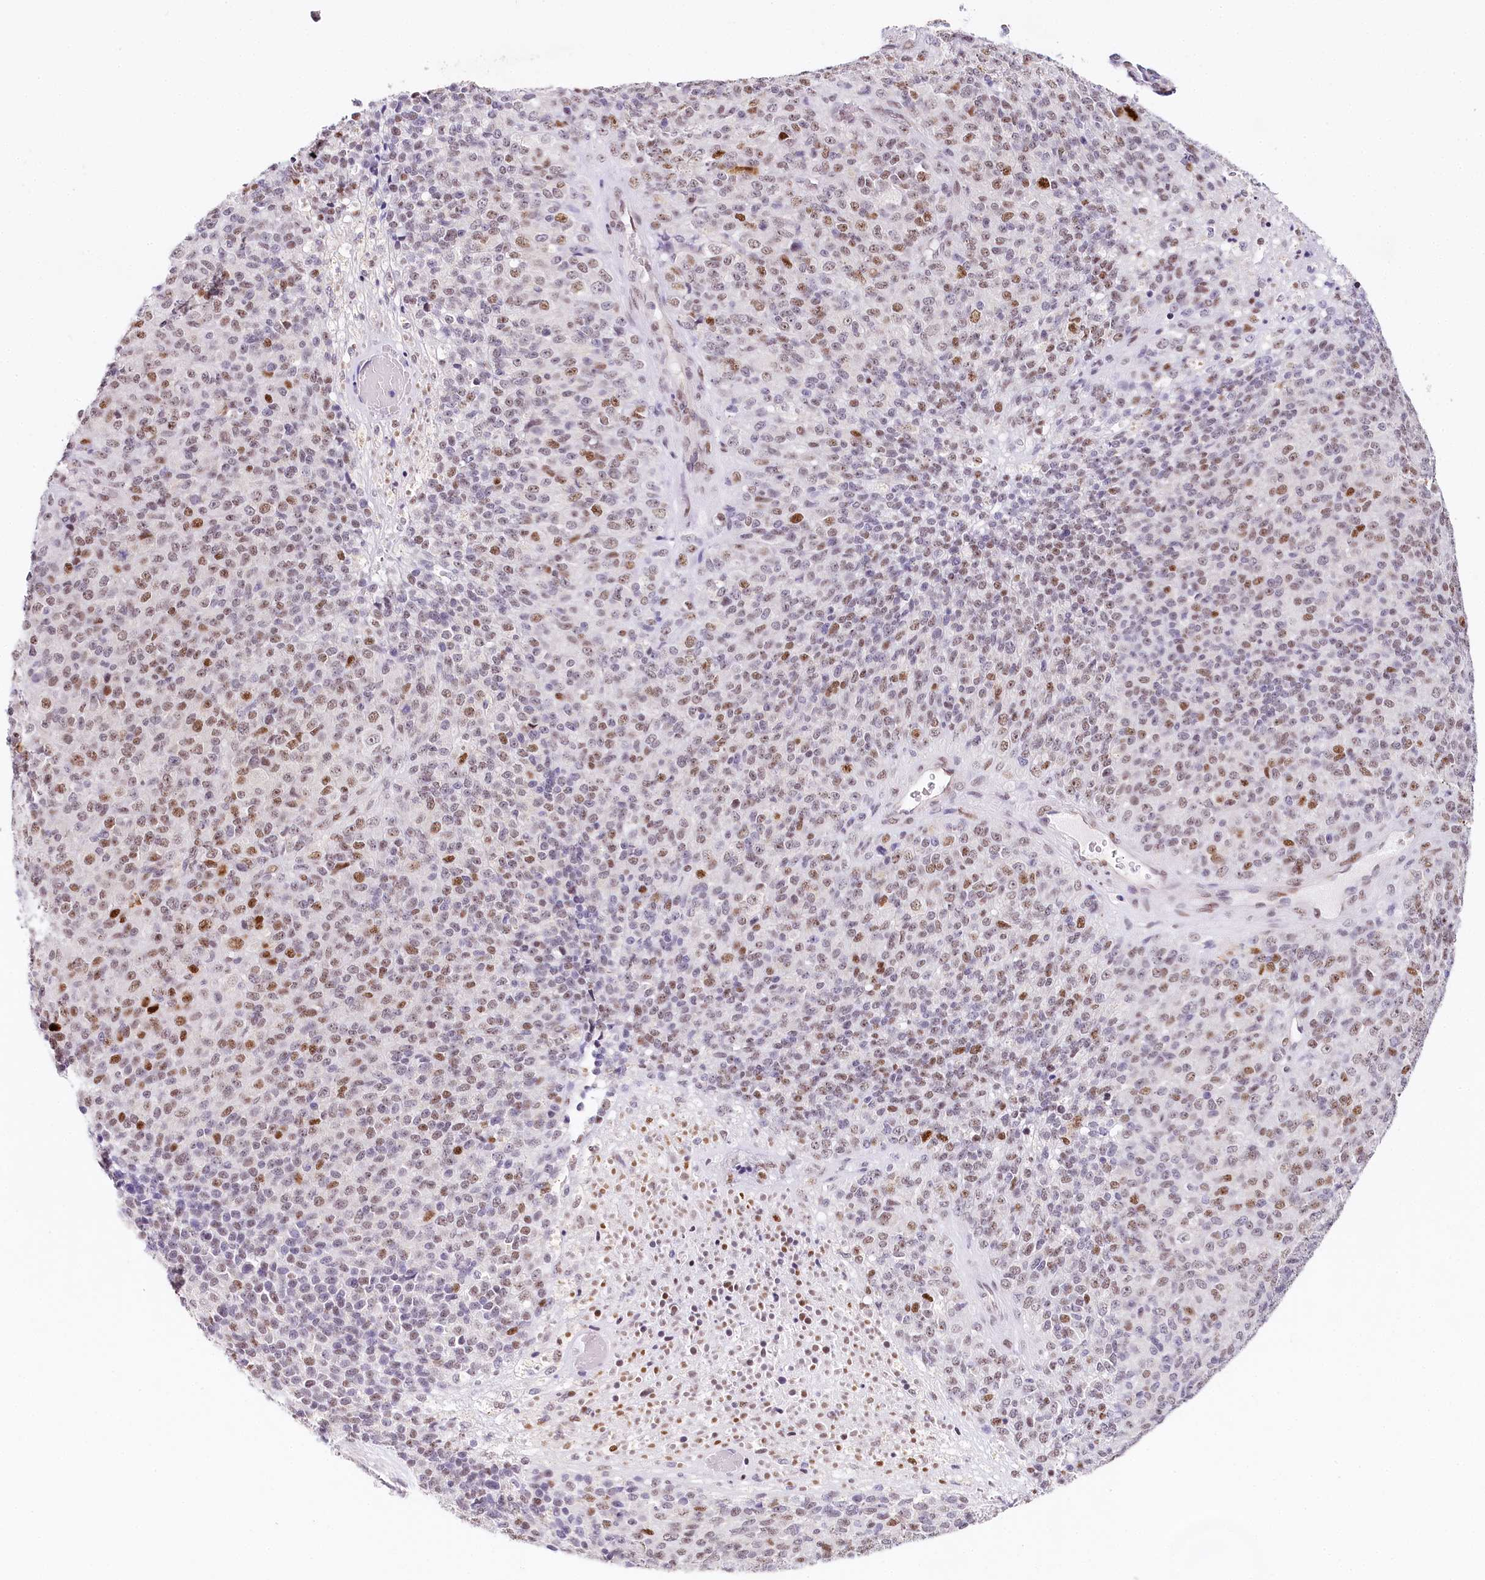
{"staining": {"intensity": "moderate", "quantity": "25%-75%", "location": "nuclear"}, "tissue": "melanoma", "cell_type": "Tumor cells", "image_type": "cancer", "snomed": [{"axis": "morphology", "description": "Malignant melanoma, Metastatic site"}, {"axis": "topography", "description": "Brain"}], "caption": "Moderate nuclear positivity is appreciated in about 25%-75% of tumor cells in melanoma. The staining is performed using DAB (3,3'-diaminobenzidine) brown chromogen to label protein expression. The nuclei are counter-stained blue using hematoxylin.", "gene": "TP53", "patient": {"sex": "female", "age": 56}}